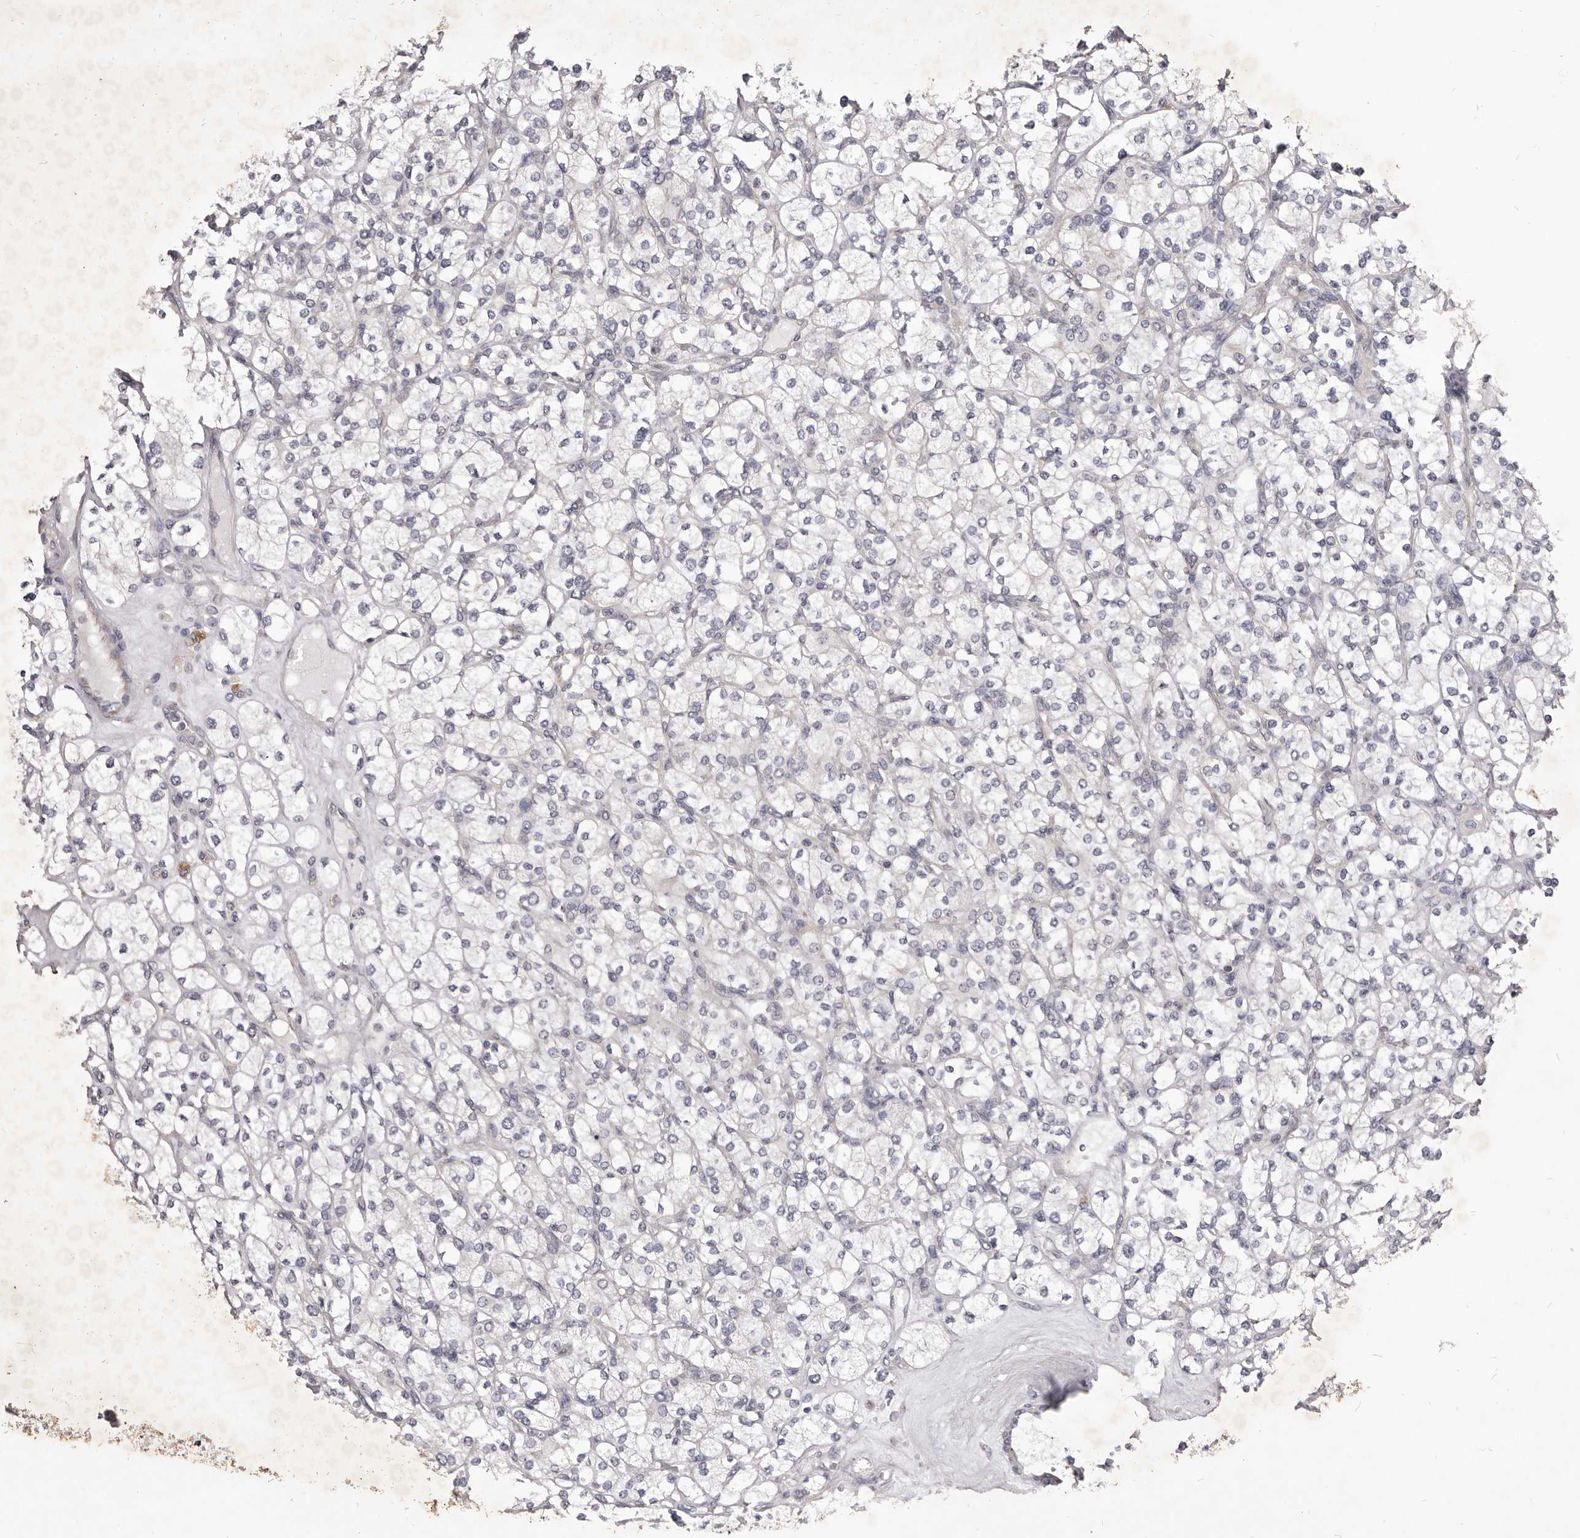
{"staining": {"intensity": "negative", "quantity": "none", "location": "none"}, "tissue": "renal cancer", "cell_type": "Tumor cells", "image_type": "cancer", "snomed": [{"axis": "morphology", "description": "Adenocarcinoma, NOS"}, {"axis": "topography", "description": "Kidney"}], "caption": "A photomicrograph of renal cancer stained for a protein exhibits no brown staining in tumor cells.", "gene": "PNRC1", "patient": {"sex": "male", "age": 77}}